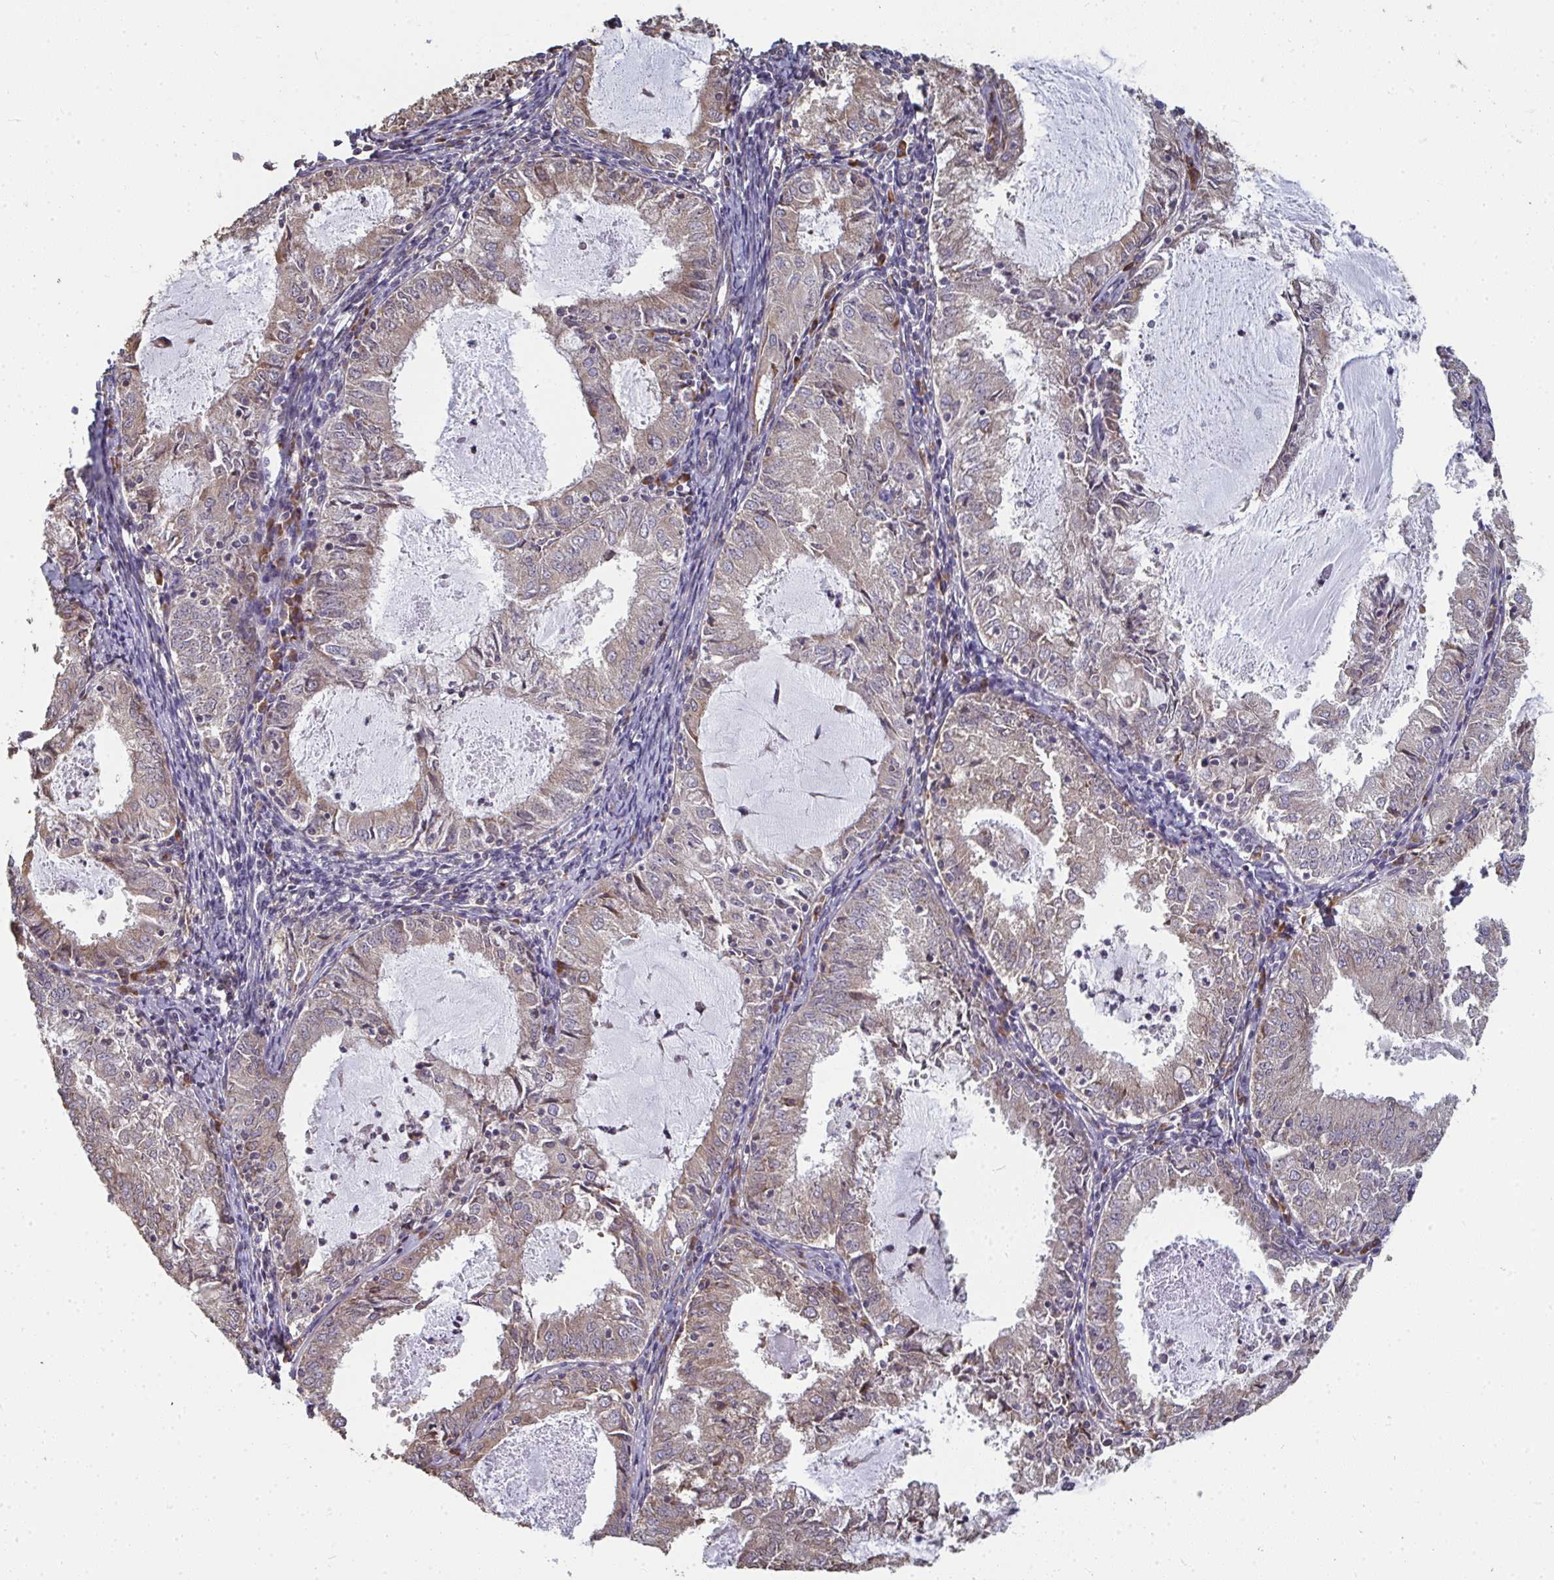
{"staining": {"intensity": "weak", "quantity": ">75%", "location": "cytoplasmic/membranous"}, "tissue": "endometrial cancer", "cell_type": "Tumor cells", "image_type": "cancer", "snomed": [{"axis": "morphology", "description": "Adenocarcinoma, NOS"}, {"axis": "topography", "description": "Endometrium"}], "caption": "Adenocarcinoma (endometrial) stained for a protein (brown) demonstrates weak cytoplasmic/membranous positive positivity in approximately >75% of tumor cells.", "gene": "ZFYVE28", "patient": {"sex": "female", "age": 57}}